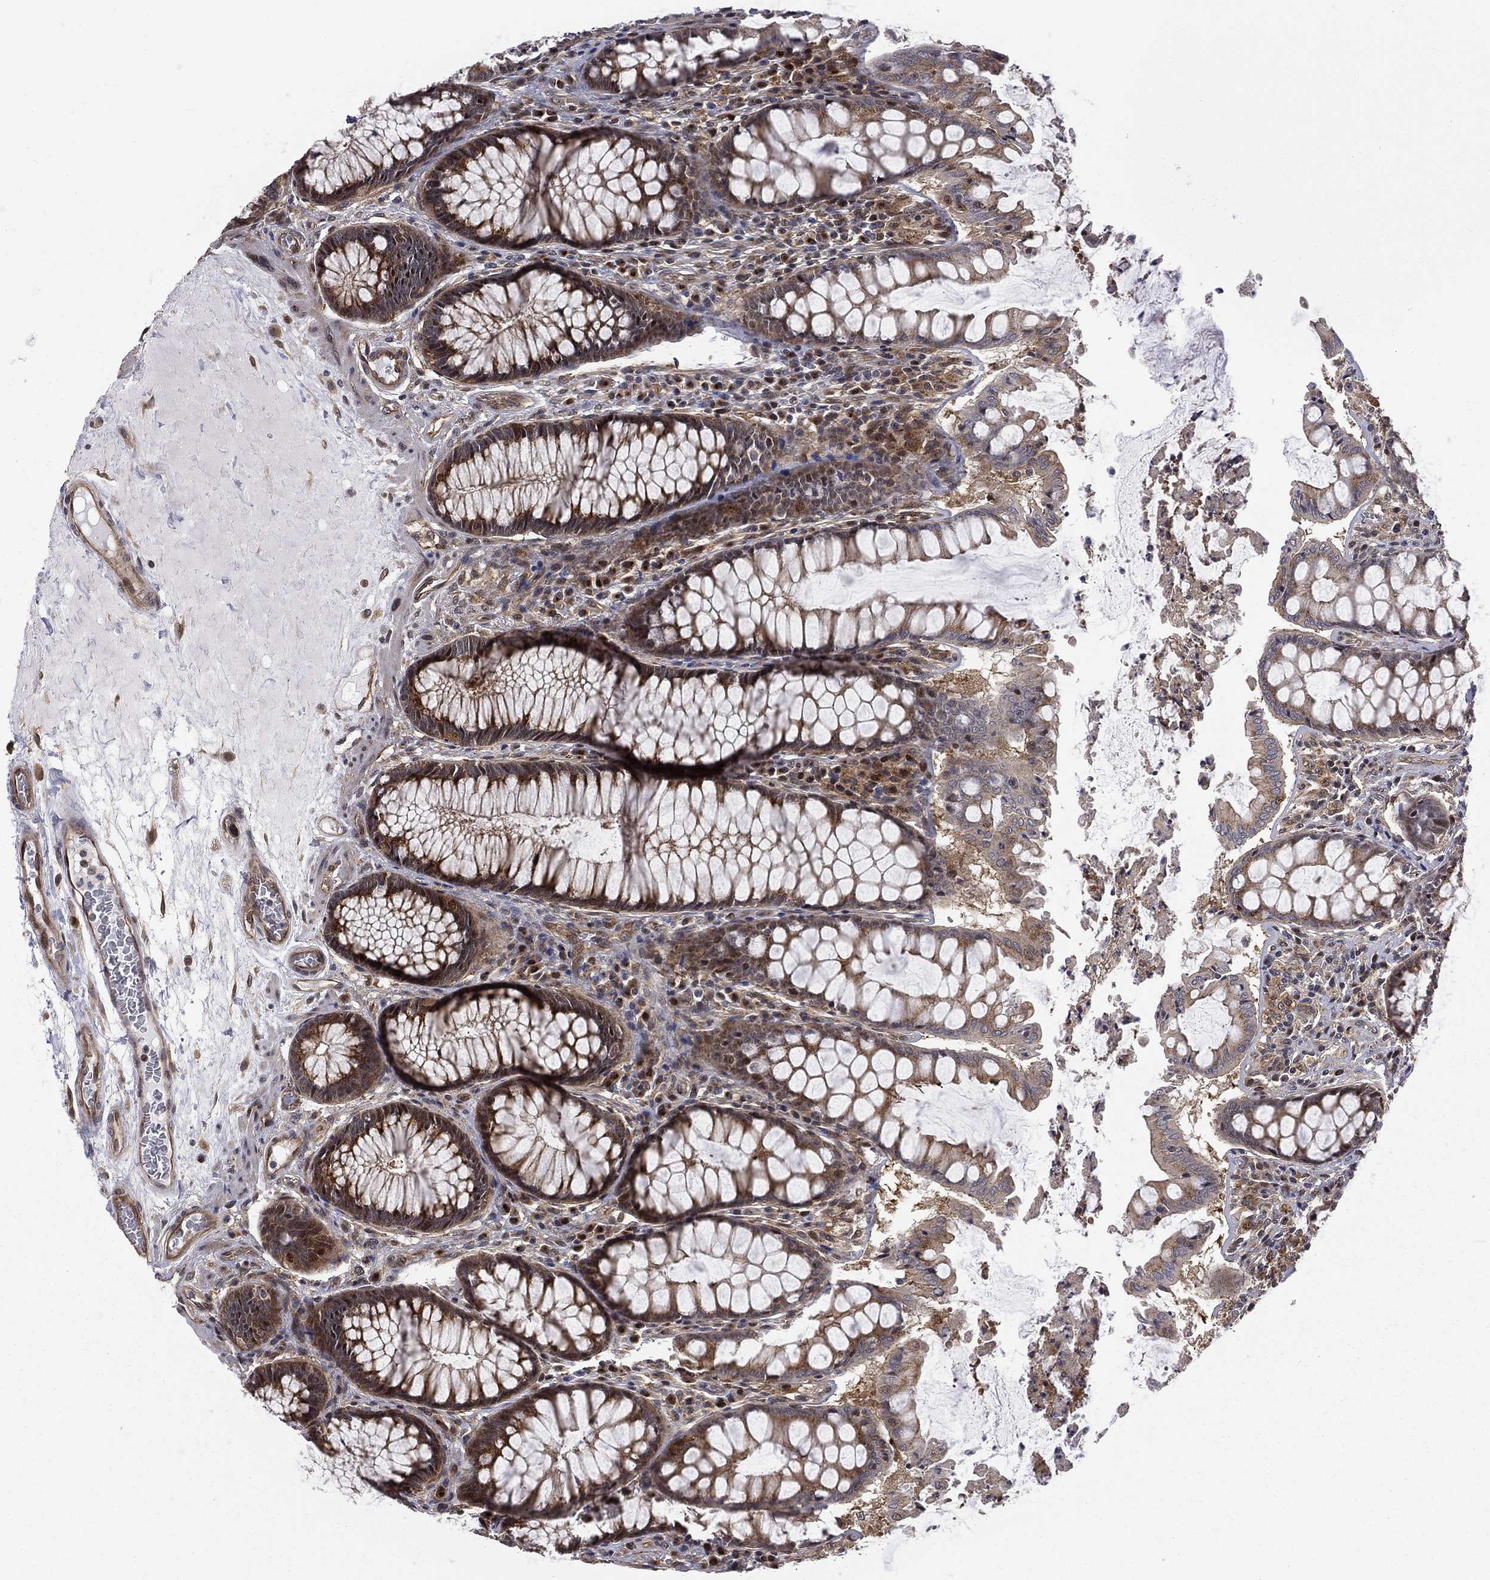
{"staining": {"intensity": "moderate", "quantity": ">75%", "location": "cytoplasmic/membranous"}, "tissue": "colon", "cell_type": "Endothelial cells", "image_type": "normal", "snomed": [{"axis": "morphology", "description": "Normal tissue, NOS"}, {"axis": "topography", "description": "Colon"}], "caption": "Endothelial cells reveal medium levels of moderate cytoplasmic/membranous staining in about >75% of cells in normal human colon.", "gene": "ARL3", "patient": {"sex": "female", "age": 65}}